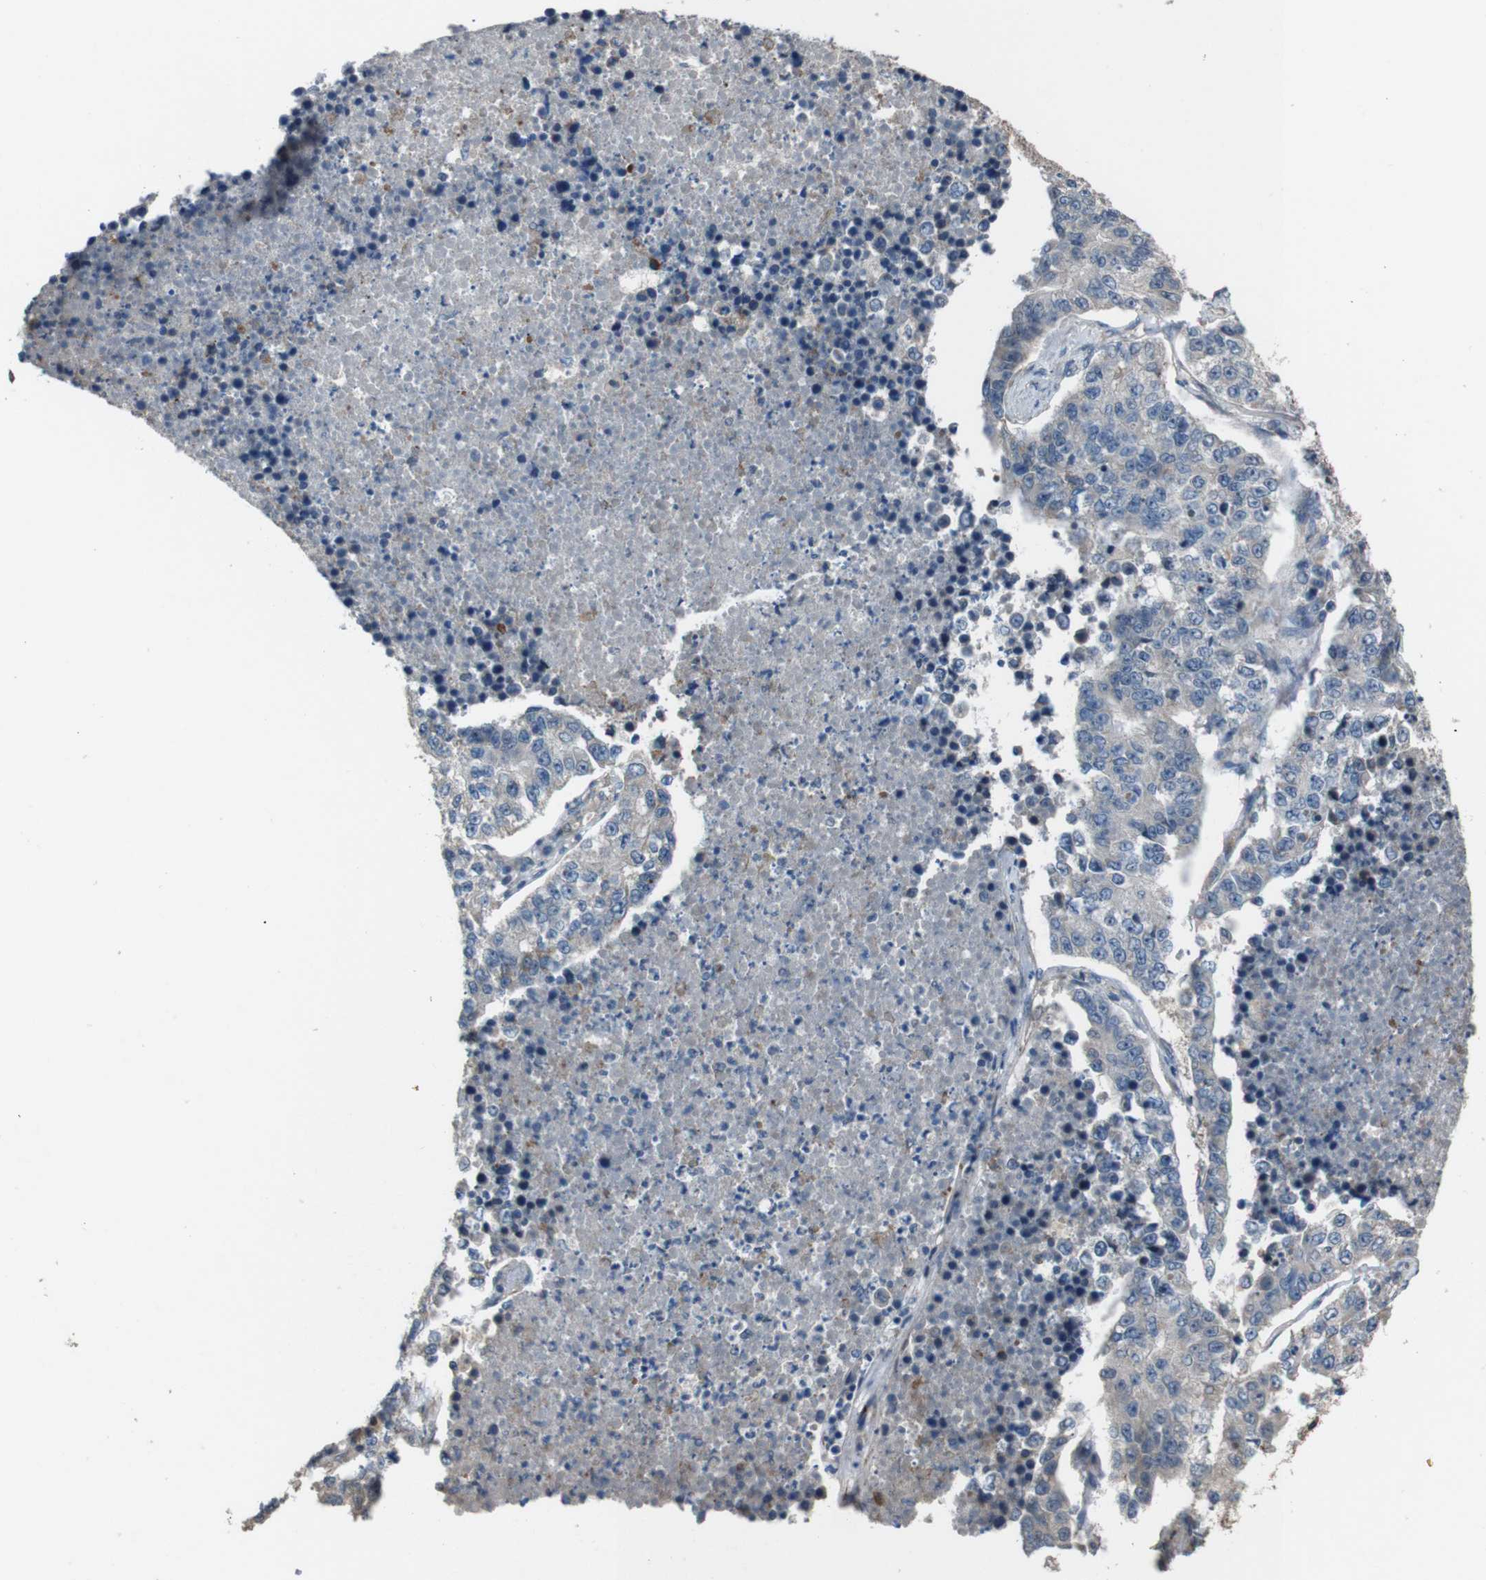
{"staining": {"intensity": "negative", "quantity": "none", "location": "none"}, "tissue": "lung cancer", "cell_type": "Tumor cells", "image_type": "cancer", "snomed": [{"axis": "morphology", "description": "Adenocarcinoma, NOS"}, {"axis": "topography", "description": "Lung"}], "caption": "Adenocarcinoma (lung) stained for a protein using immunohistochemistry (IHC) reveals no positivity tumor cells.", "gene": "NAALADL2", "patient": {"sex": "male", "age": 49}}